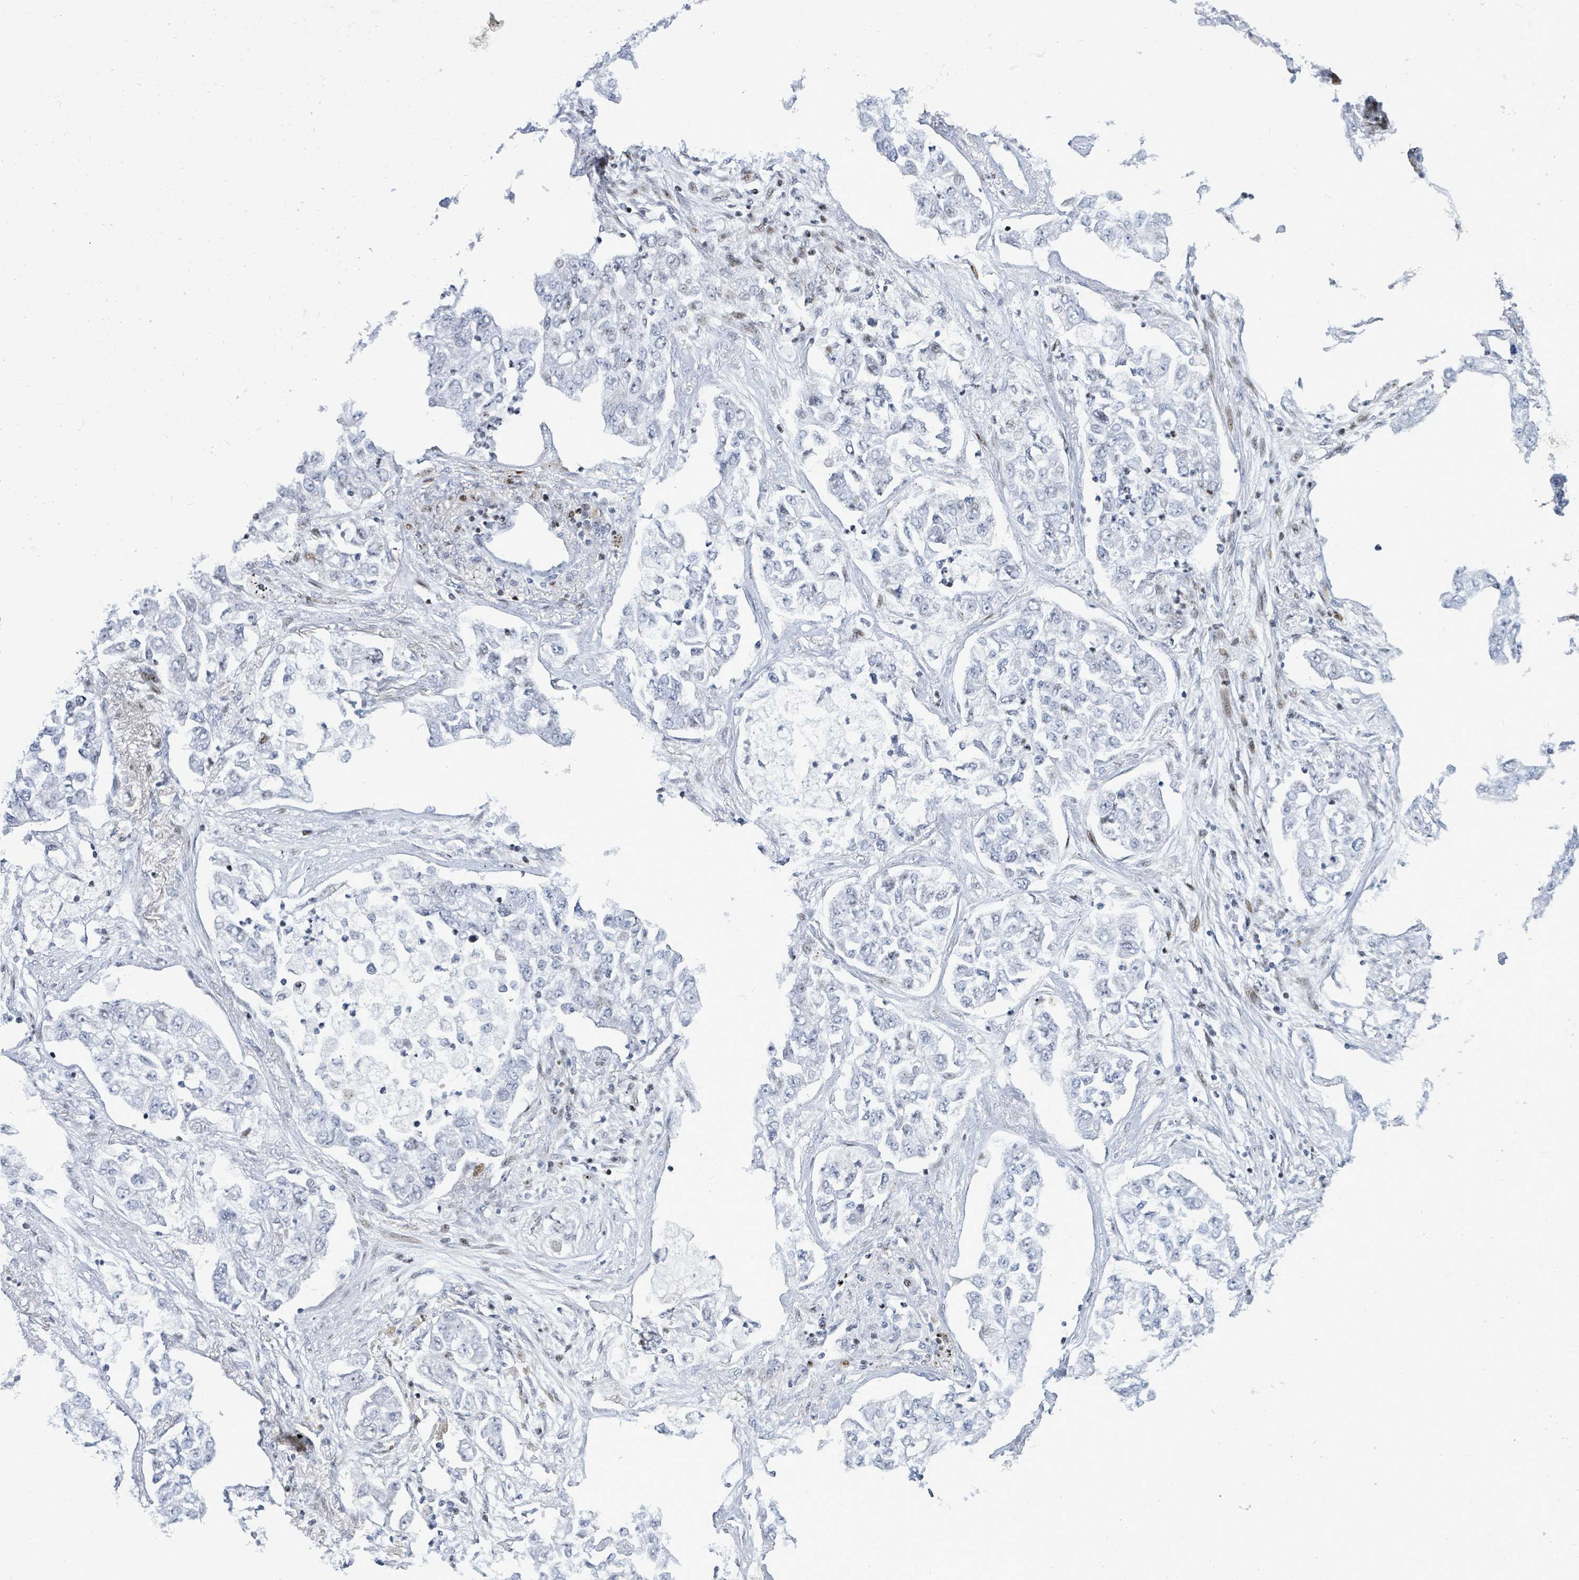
{"staining": {"intensity": "negative", "quantity": "none", "location": "none"}, "tissue": "lung cancer", "cell_type": "Tumor cells", "image_type": "cancer", "snomed": [{"axis": "morphology", "description": "Adenocarcinoma, NOS"}, {"axis": "topography", "description": "Lung"}], "caption": "An immunohistochemistry (IHC) histopathology image of adenocarcinoma (lung) is shown. There is no staining in tumor cells of adenocarcinoma (lung).", "gene": "MALL", "patient": {"sex": "male", "age": 49}}